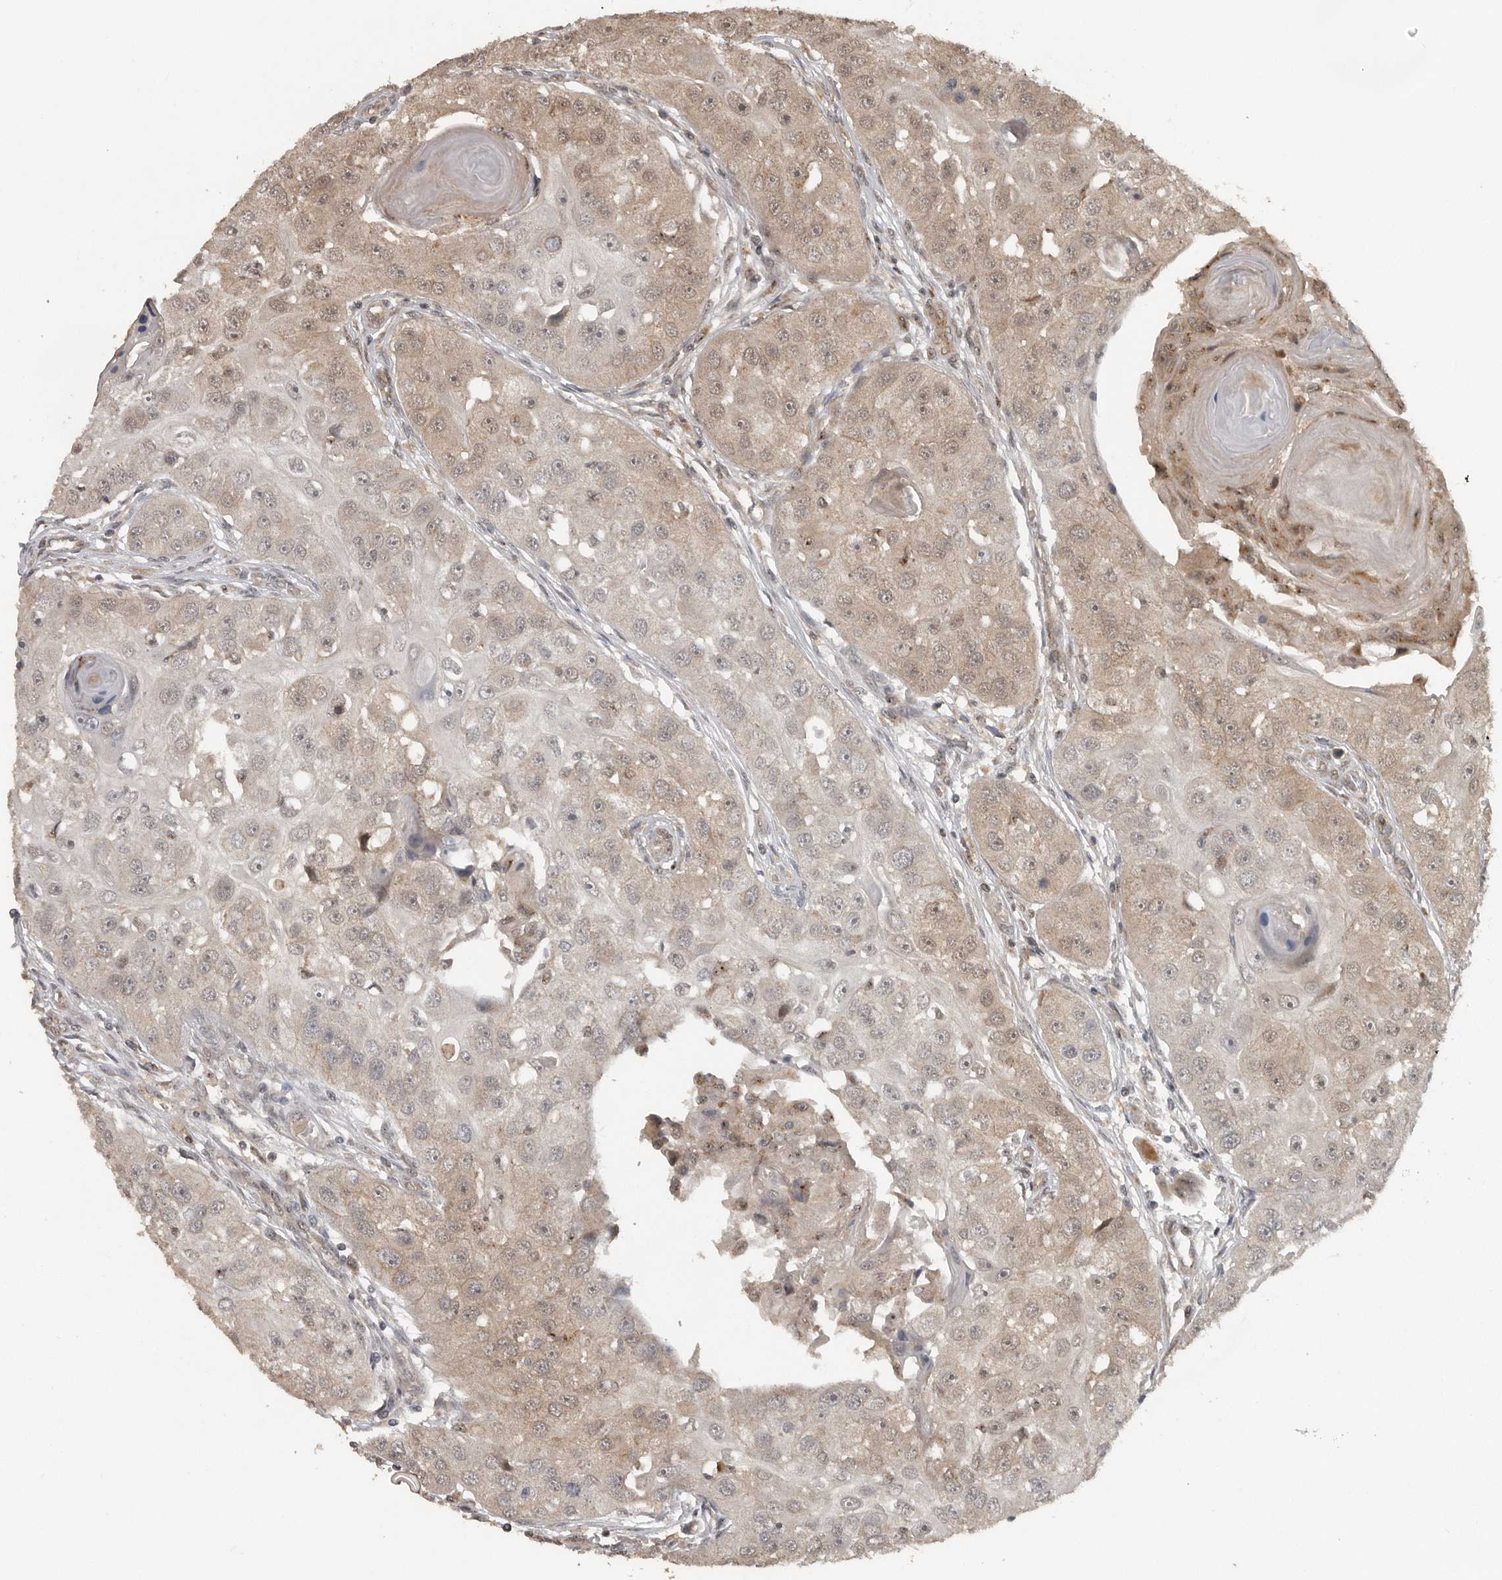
{"staining": {"intensity": "weak", "quantity": ">75%", "location": "cytoplasmic/membranous,nuclear"}, "tissue": "head and neck cancer", "cell_type": "Tumor cells", "image_type": "cancer", "snomed": [{"axis": "morphology", "description": "Normal tissue, NOS"}, {"axis": "morphology", "description": "Squamous cell carcinoma, NOS"}, {"axis": "topography", "description": "Skeletal muscle"}, {"axis": "topography", "description": "Head-Neck"}], "caption": "Tumor cells display weak cytoplasmic/membranous and nuclear positivity in approximately >75% of cells in head and neck cancer (squamous cell carcinoma). The staining was performed using DAB to visualize the protein expression in brown, while the nuclei were stained in blue with hematoxylin (Magnification: 20x).", "gene": "CEP350", "patient": {"sex": "male", "age": 51}}